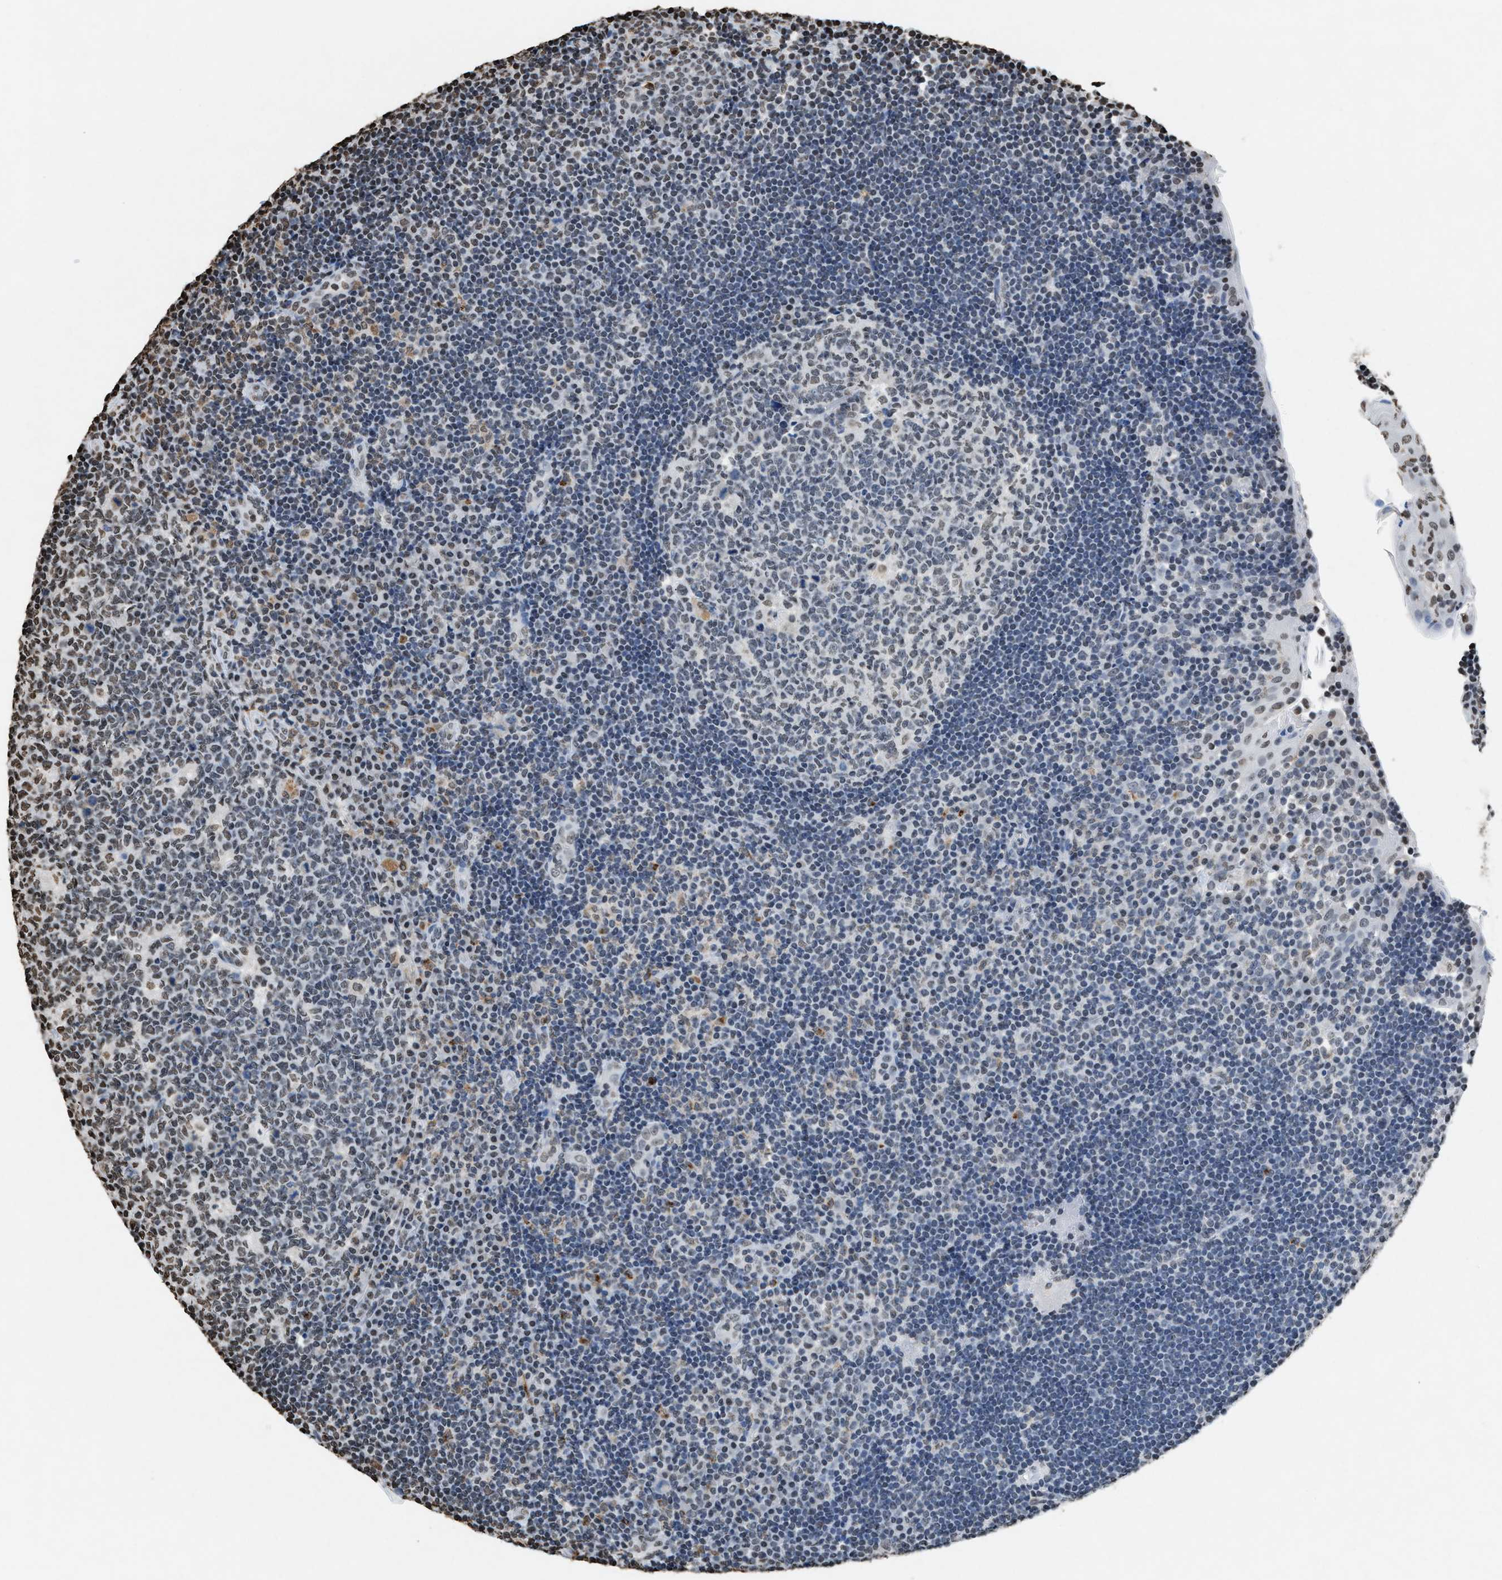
{"staining": {"intensity": "negative", "quantity": "none", "location": "none"}, "tissue": "tonsil", "cell_type": "Germinal center cells", "image_type": "normal", "snomed": [{"axis": "morphology", "description": "Normal tissue, NOS"}, {"axis": "topography", "description": "Tonsil"}], "caption": "Immunohistochemistry image of normal tonsil: human tonsil stained with DAB (3,3'-diaminobenzidine) displays no significant protein expression in germinal center cells.", "gene": "NUP88", "patient": {"sex": "female", "age": 40}}